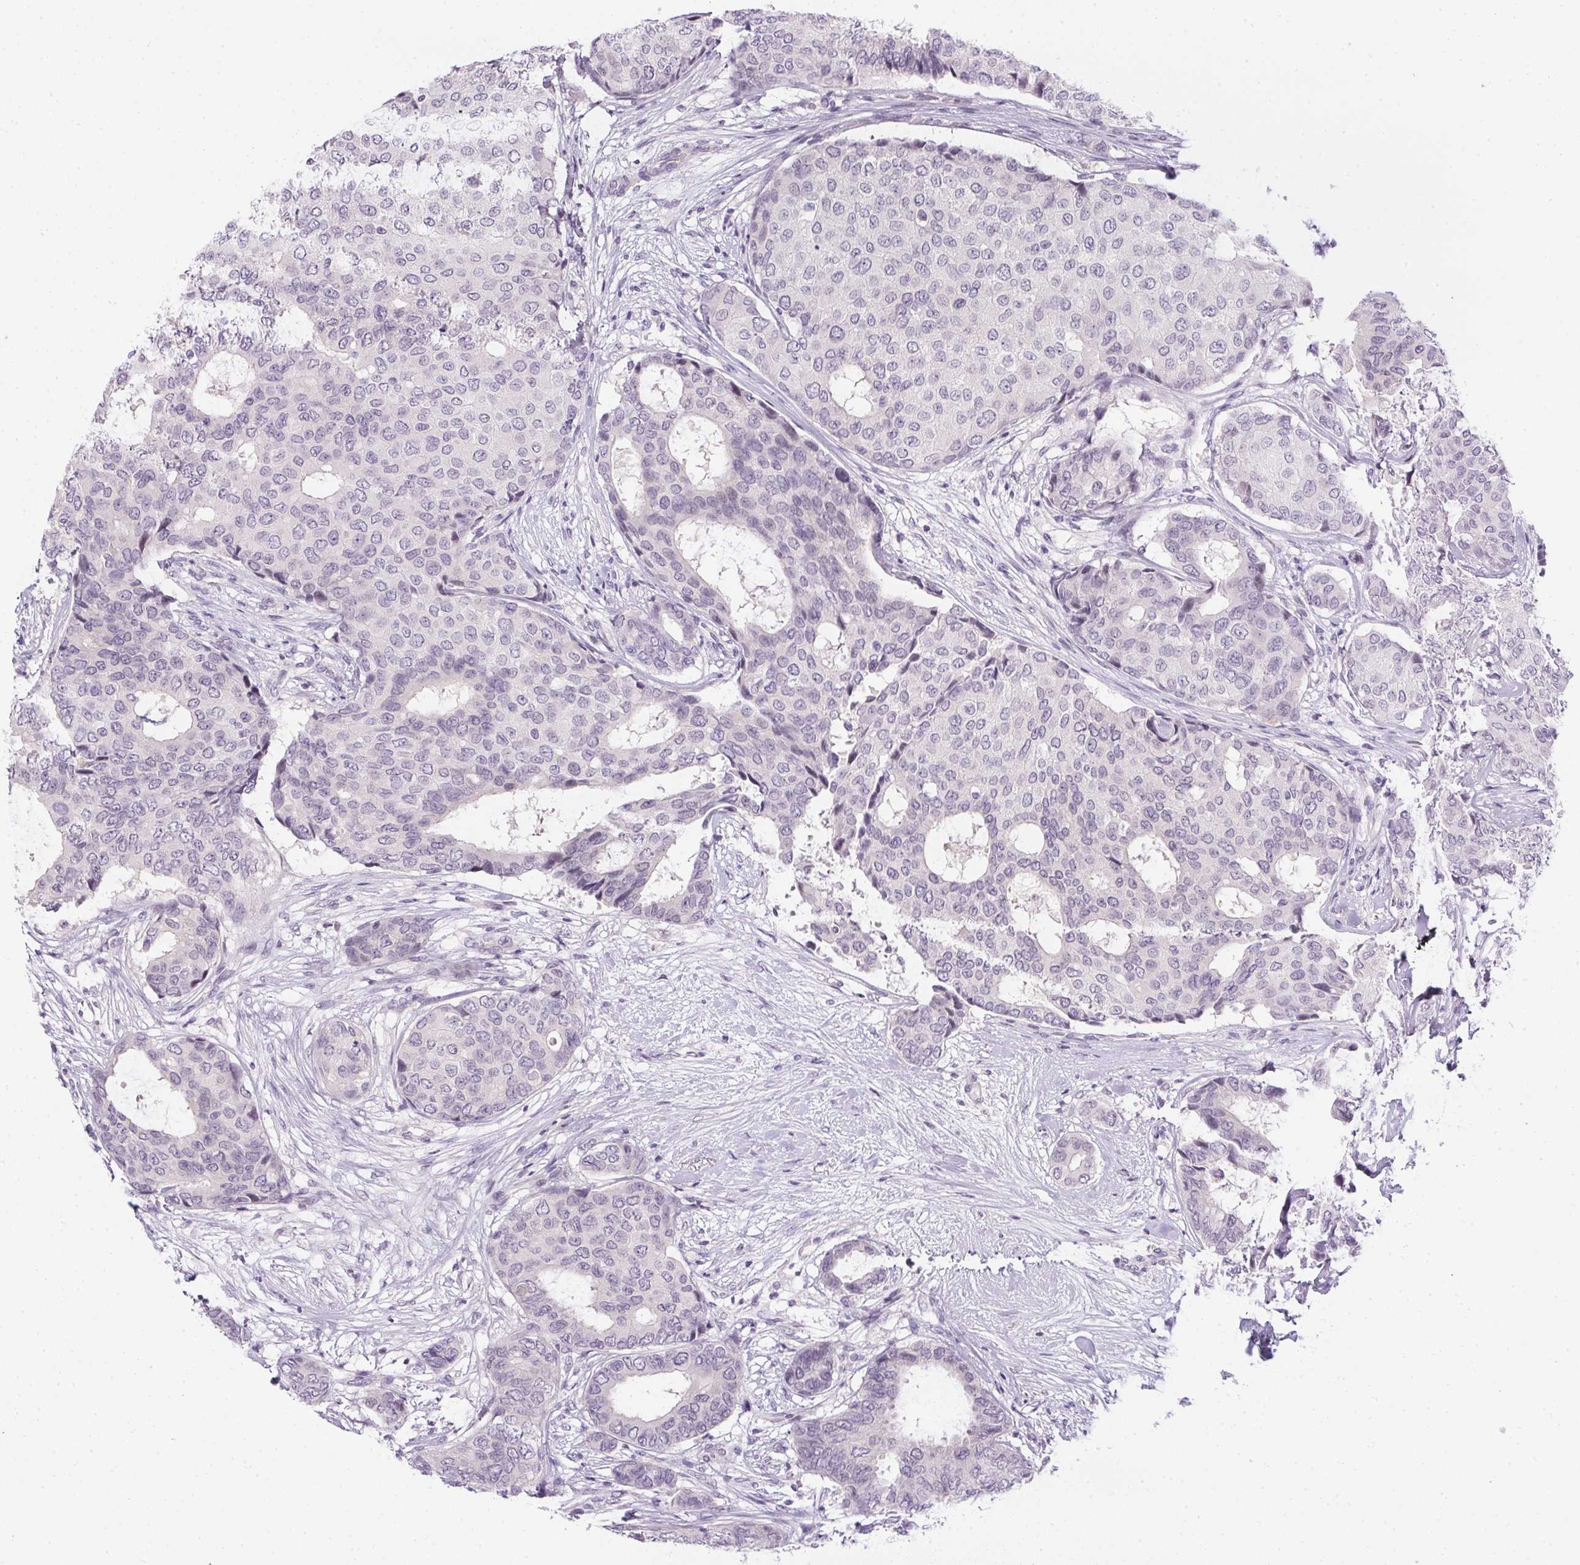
{"staining": {"intensity": "negative", "quantity": "none", "location": "none"}, "tissue": "breast cancer", "cell_type": "Tumor cells", "image_type": "cancer", "snomed": [{"axis": "morphology", "description": "Duct carcinoma"}, {"axis": "topography", "description": "Breast"}], "caption": "IHC photomicrograph of neoplastic tissue: invasive ductal carcinoma (breast) stained with DAB displays no significant protein expression in tumor cells. Nuclei are stained in blue.", "gene": "GSDMC", "patient": {"sex": "female", "age": 75}}